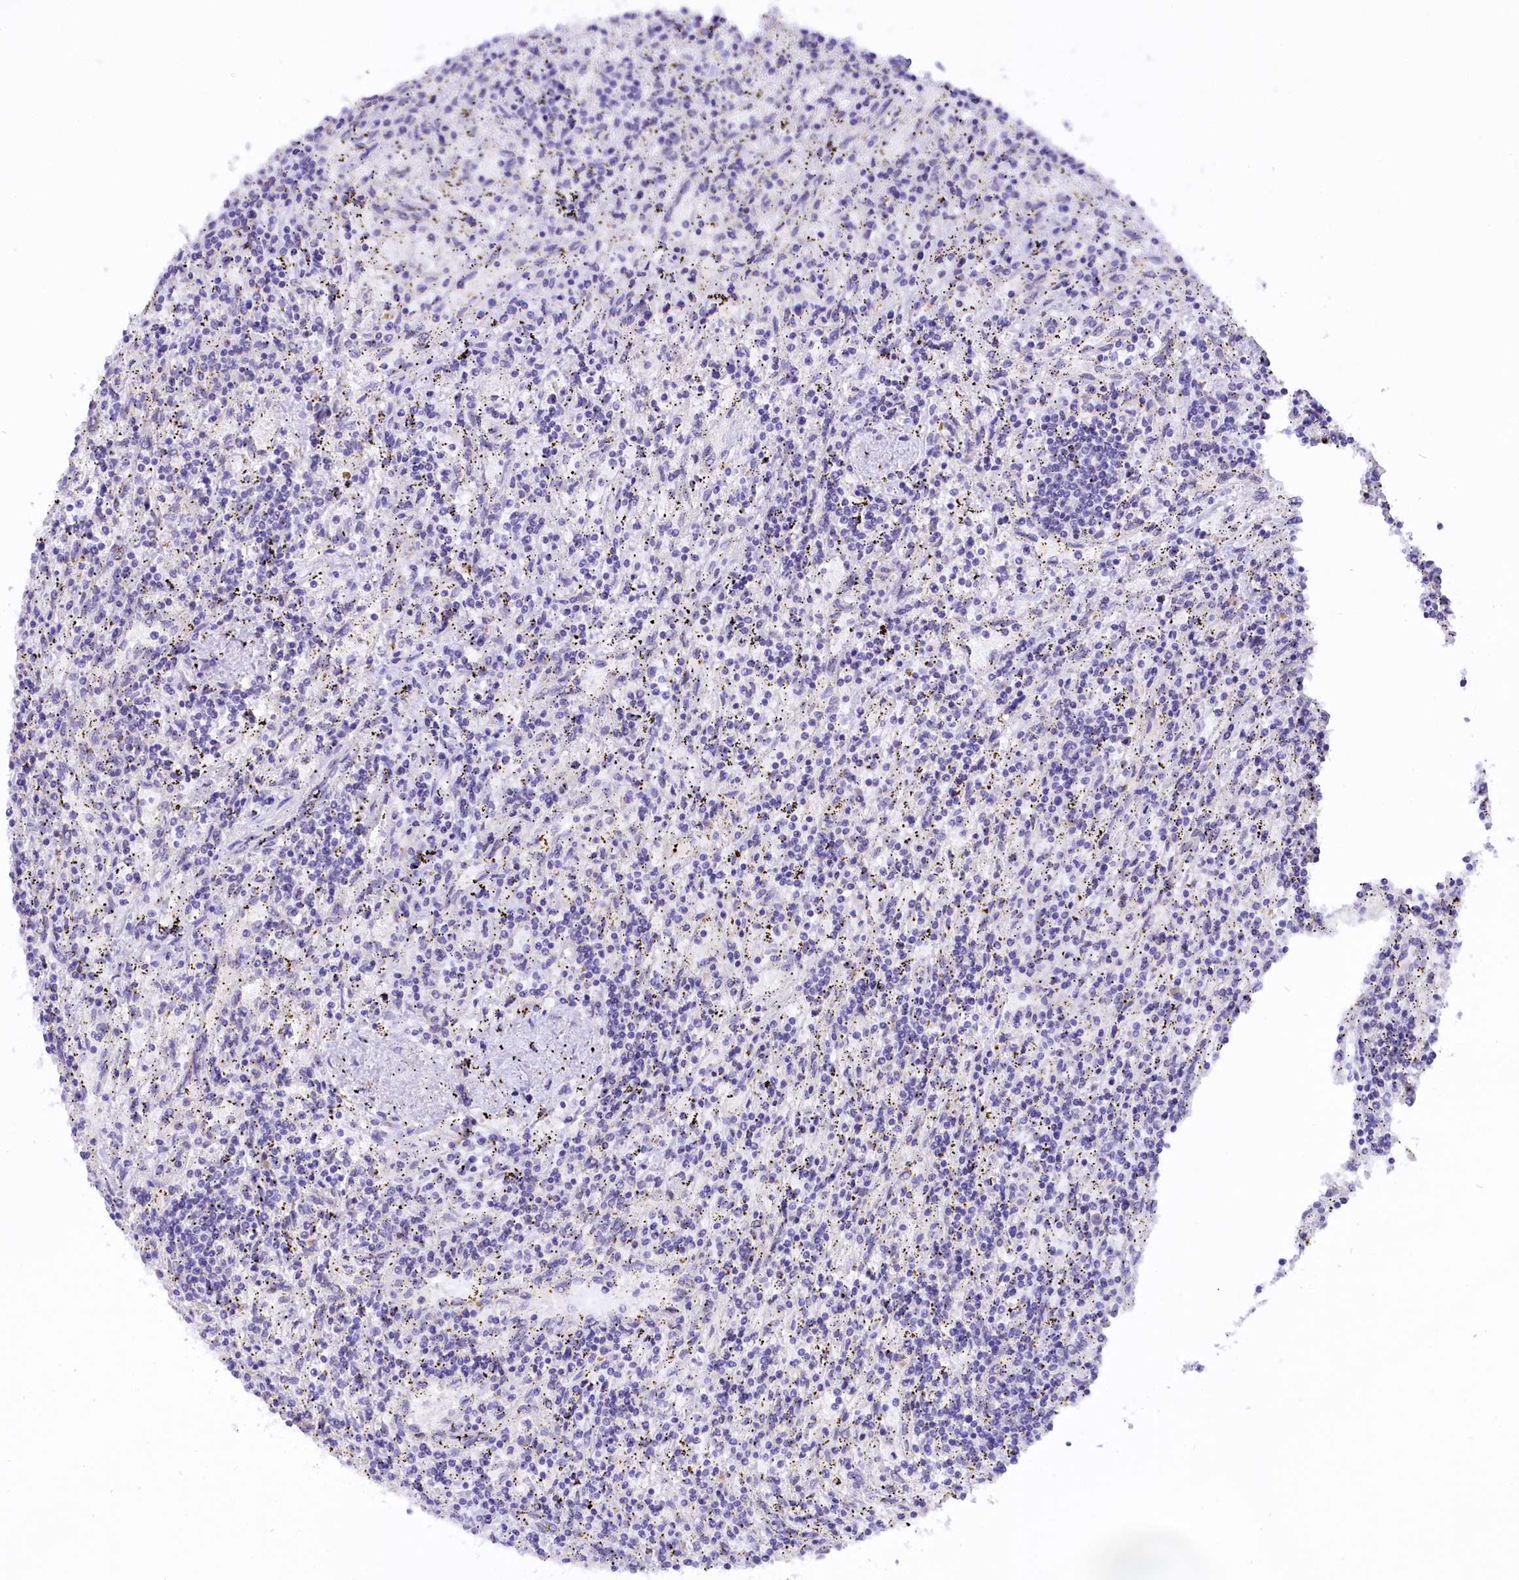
{"staining": {"intensity": "negative", "quantity": "none", "location": "none"}, "tissue": "lymphoma", "cell_type": "Tumor cells", "image_type": "cancer", "snomed": [{"axis": "morphology", "description": "Malignant lymphoma, non-Hodgkin's type, Low grade"}, {"axis": "topography", "description": "Spleen"}], "caption": "Immunohistochemical staining of lymphoma displays no significant positivity in tumor cells. (DAB (3,3'-diaminobenzidine) IHC, high magnification).", "gene": "COL6A5", "patient": {"sex": "male", "age": 76}}